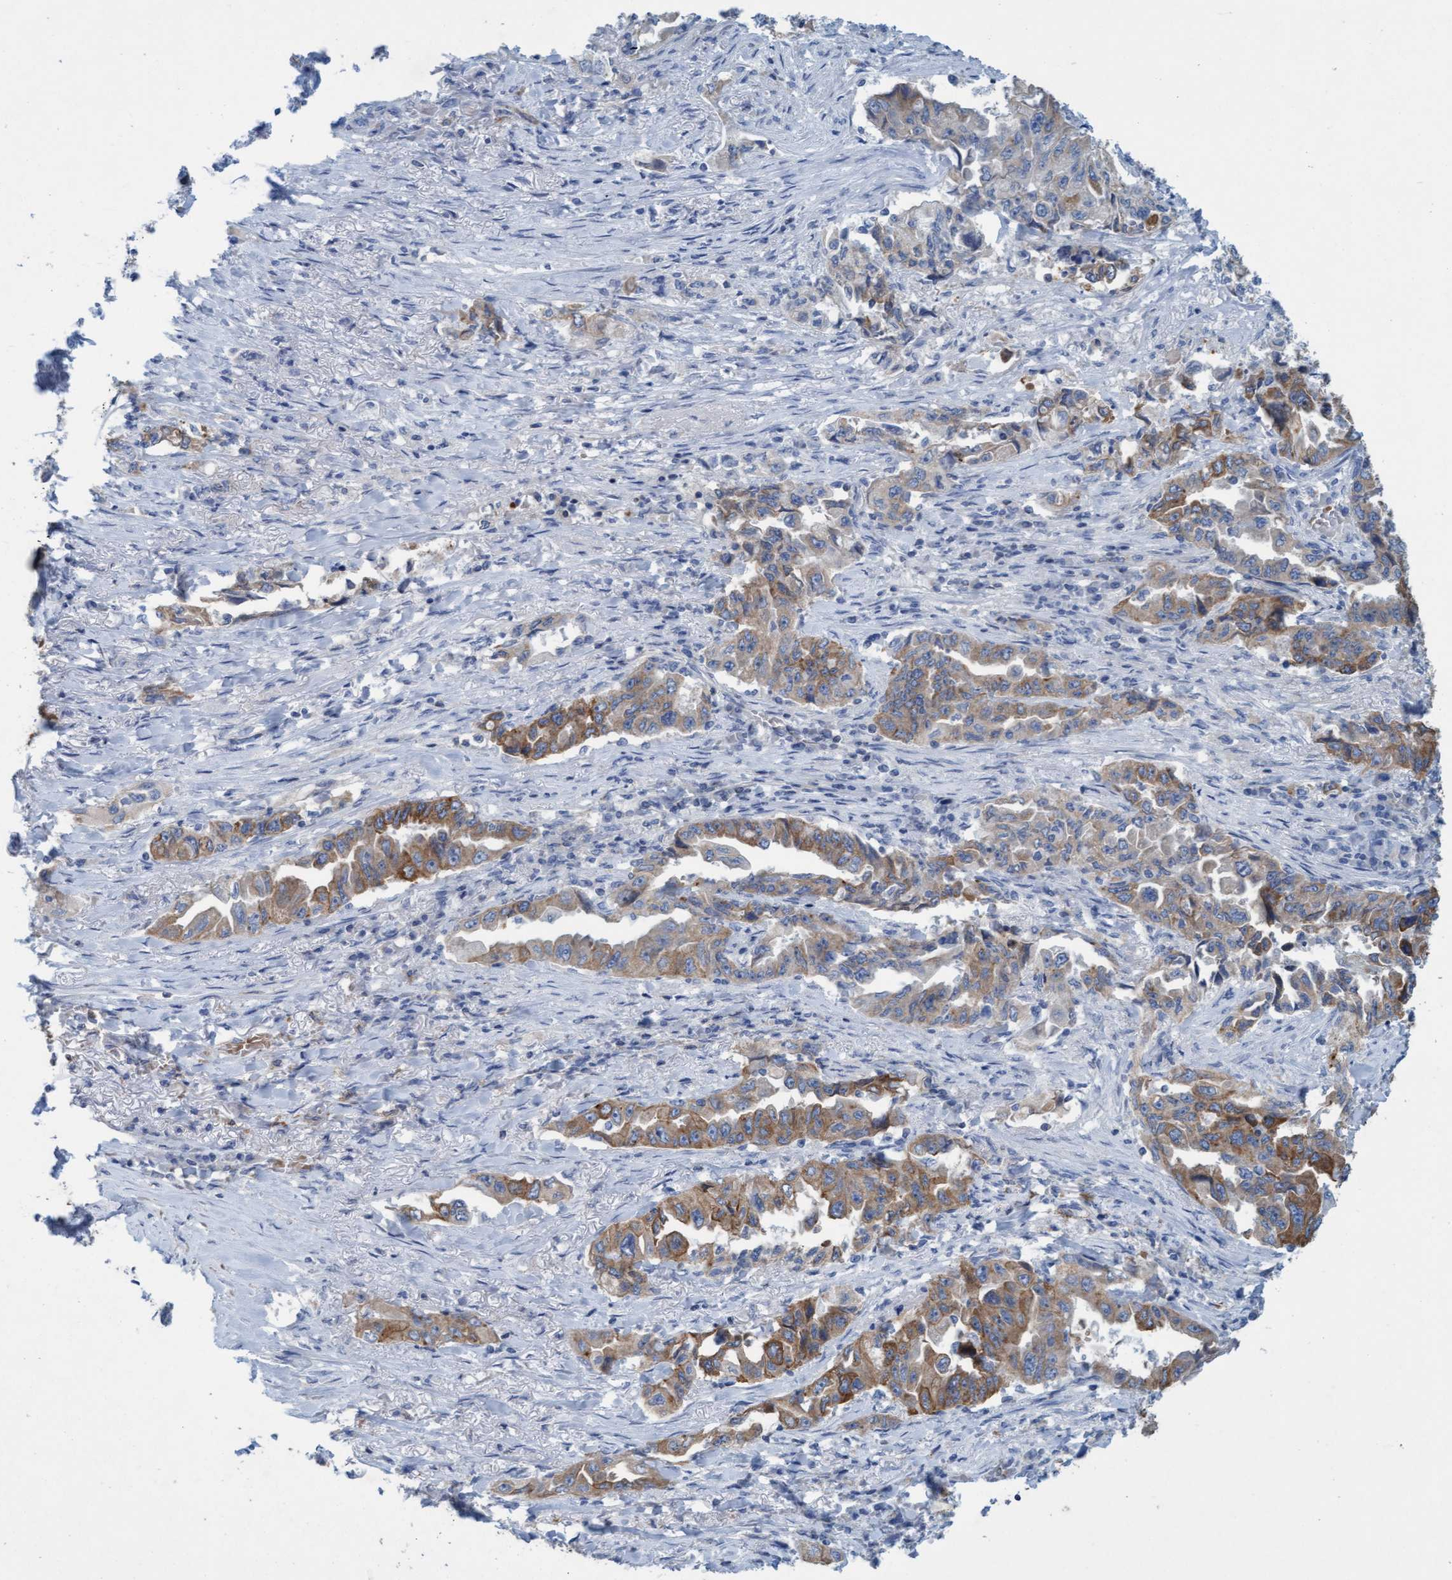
{"staining": {"intensity": "moderate", "quantity": ">75%", "location": "cytoplasmic/membranous"}, "tissue": "lung cancer", "cell_type": "Tumor cells", "image_type": "cancer", "snomed": [{"axis": "morphology", "description": "Adenocarcinoma, NOS"}, {"axis": "topography", "description": "Lung"}], "caption": "IHC (DAB (3,3'-diaminobenzidine)) staining of human lung cancer (adenocarcinoma) demonstrates moderate cytoplasmic/membranous protein positivity in approximately >75% of tumor cells. Nuclei are stained in blue.", "gene": "SIGIRR", "patient": {"sex": "female", "age": 51}}